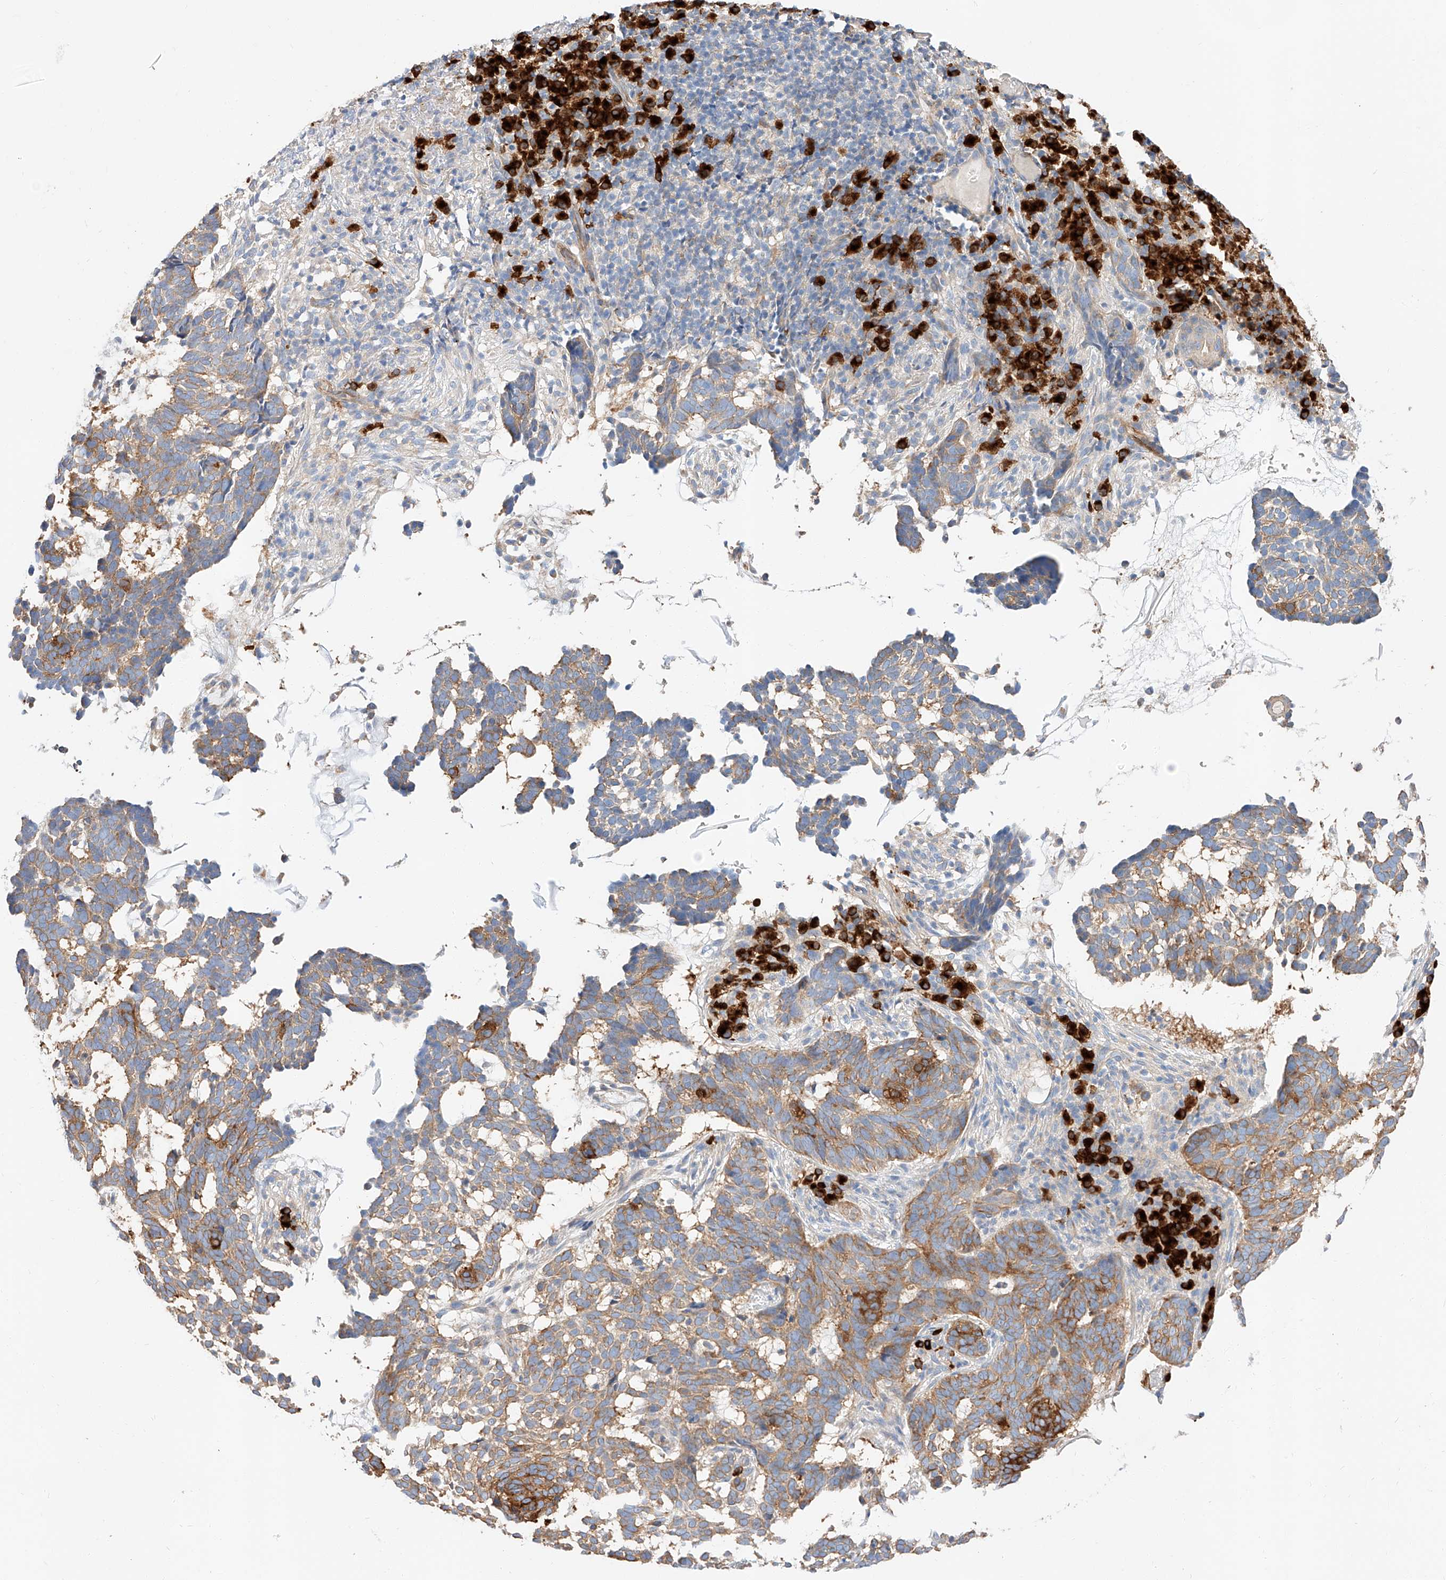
{"staining": {"intensity": "moderate", "quantity": ">75%", "location": "cytoplasmic/membranous"}, "tissue": "skin cancer", "cell_type": "Tumor cells", "image_type": "cancer", "snomed": [{"axis": "morphology", "description": "Basal cell carcinoma"}, {"axis": "topography", "description": "Skin"}], "caption": "IHC image of human basal cell carcinoma (skin) stained for a protein (brown), which shows medium levels of moderate cytoplasmic/membranous staining in approximately >75% of tumor cells.", "gene": "GLMN", "patient": {"sex": "male", "age": 85}}